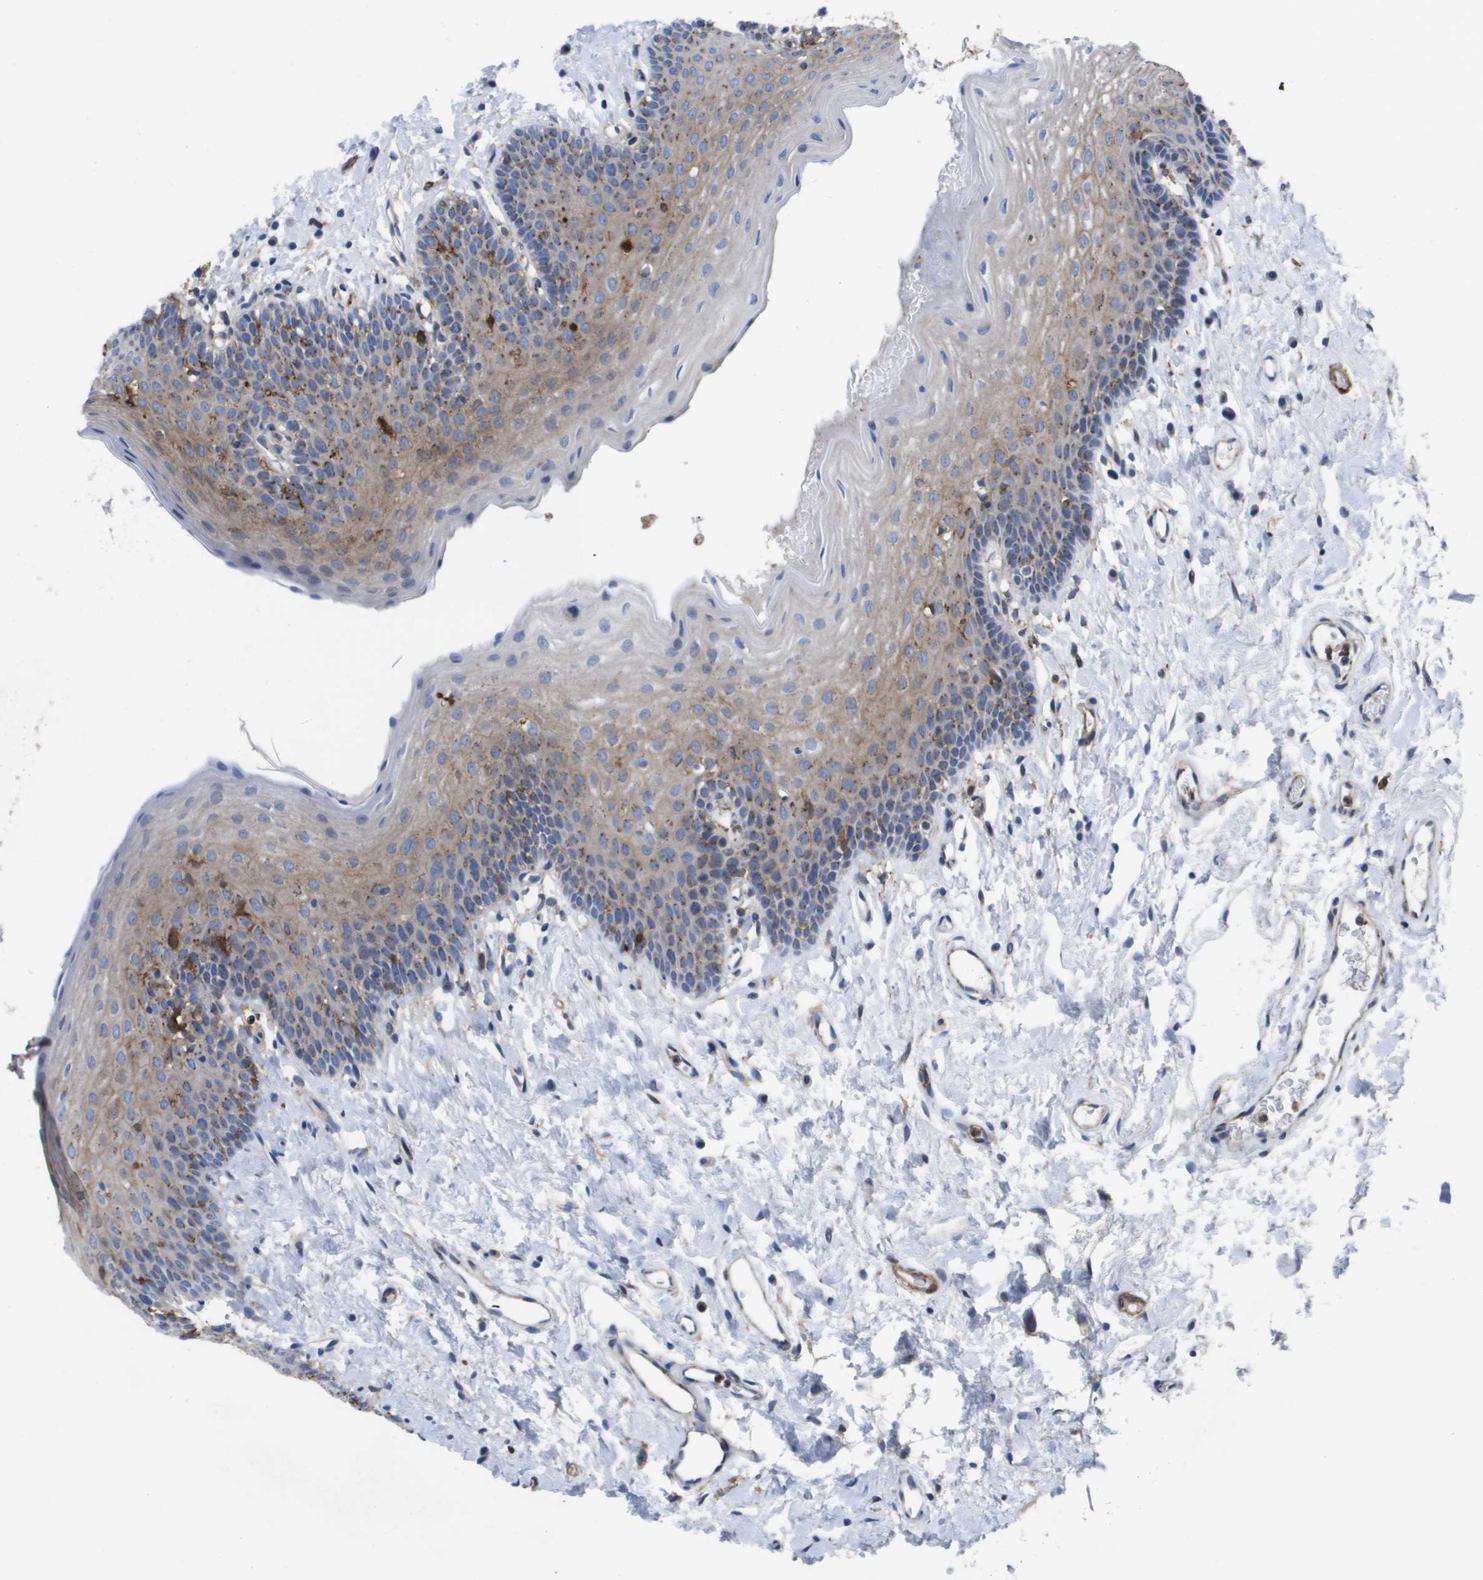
{"staining": {"intensity": "moderate", "quantity": "25%-75%", "location": "cytoplasmic/membranous"}, "tissue": "oral mucosa", "cell_type": "Squamous epithelial cells", "image_type": "normal", "snomed": [{"axis": "morphology", "description": "Normal tissue, NOS"}, {"axis": "topography", "description": "Oral tissue"}], "caption": "A brown stain highlights moderate cytoplasmic/membranous expression of a protein in squamous epithelial cells of benign human oral mucosa. (brown staining indicates protein expression, while blue staining denotes nuclei).", "gene": "SLC37A2", "patient": {"sex": "male", "age": 66}}